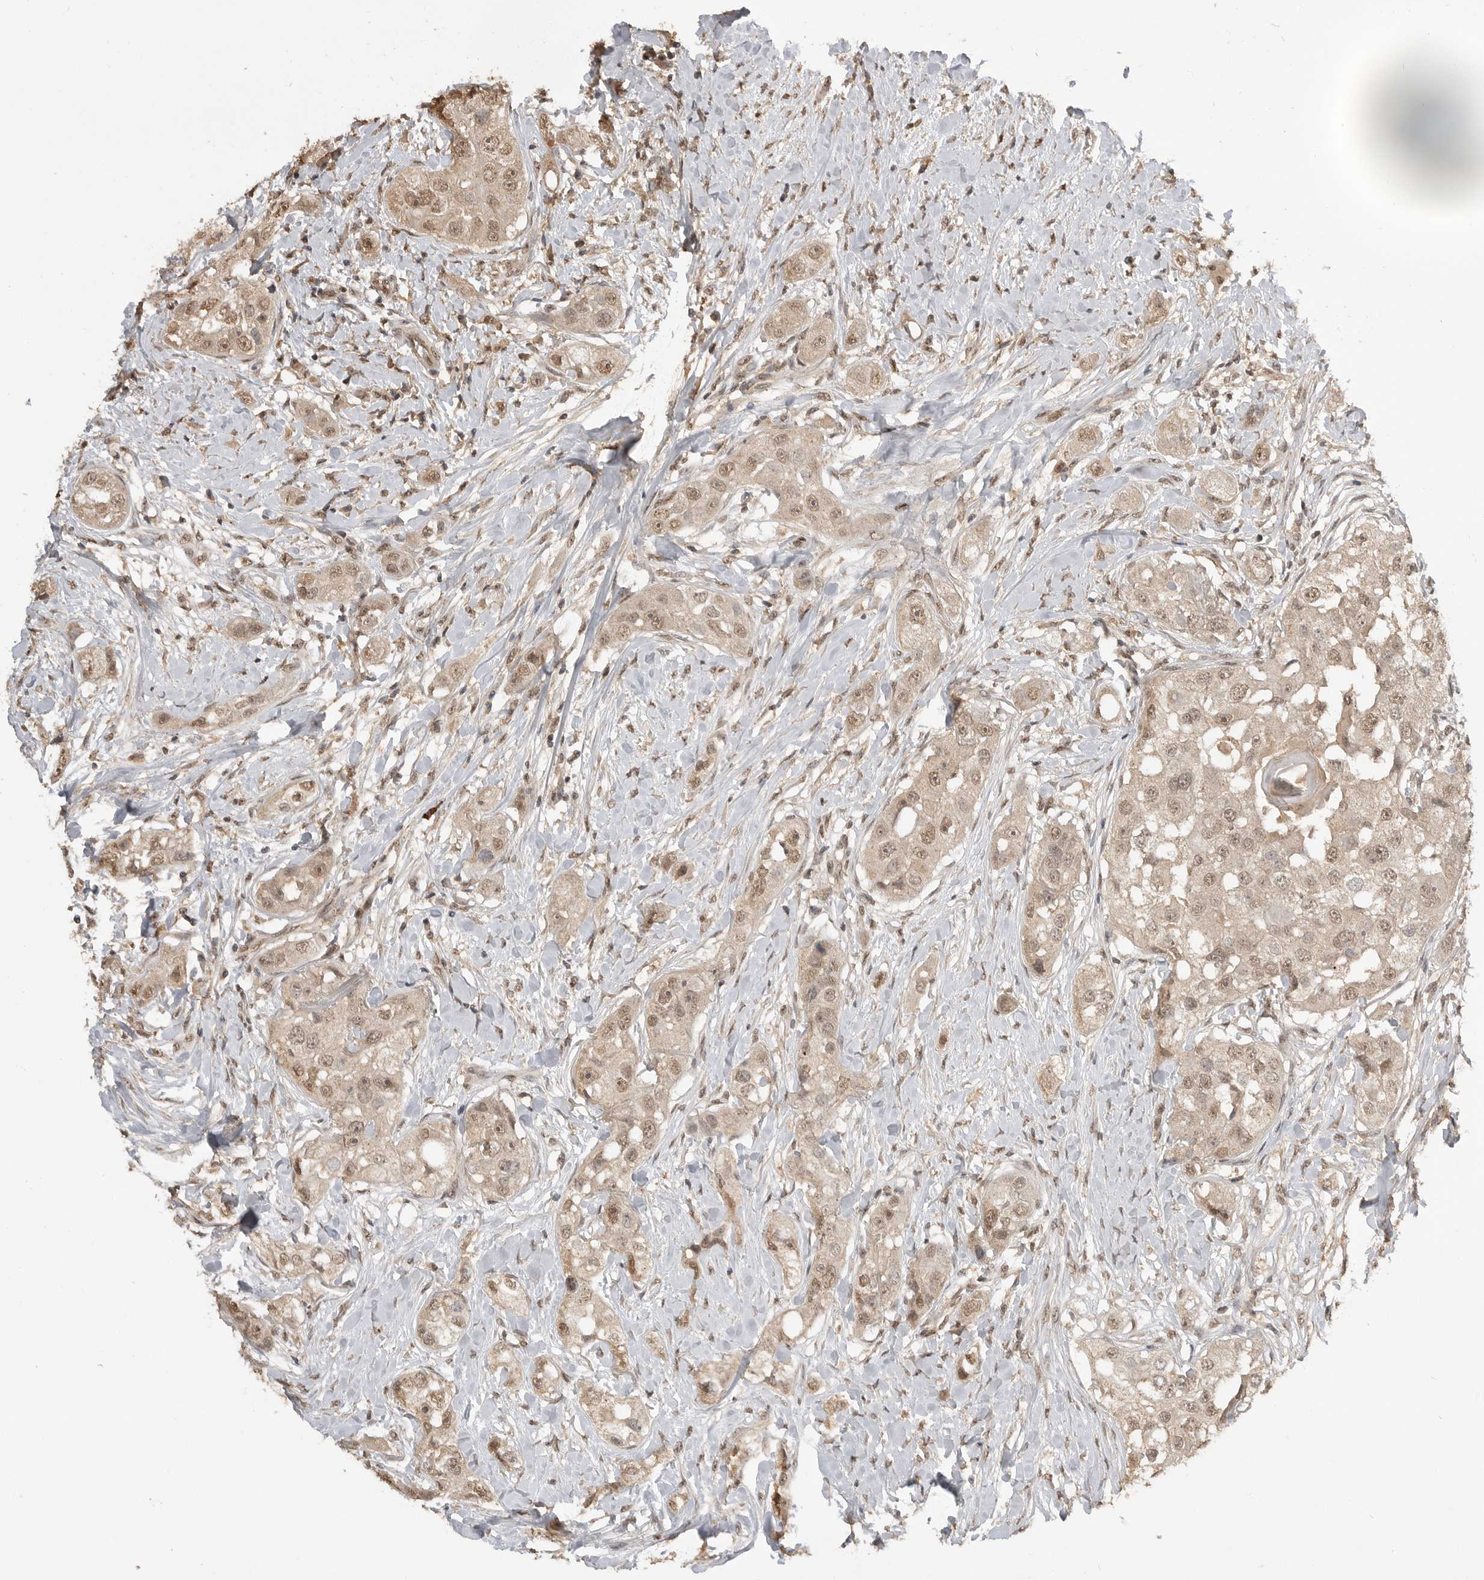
{"staining": {"intensity": "moderate", "quantity": ">75%", "location": "cytoplasmic/membranous,nuclear"}, "tissue": "head and neck cancer", "cell_type": "Tumor cells", "image_type": "cancer", "snomed": [{"axis": "morphology", "description": "Normal tissue, NOS"}, {"axis": "morphology", "description": "Squamous cell carcinoma, NOS"}, {"axis": "topography", "description": "Skeletal muscle"}, {"axis": "topography", "description": "Head-Neck"}], "caption": "IHC (DAB) staining of squamous cell carcinoma (head and neck) exhibits moderate cytoplasmic/membranous and nuclear protein staining in approximately >75% of tumor cells. (Brightfield microscopy of DAB IHC at high magnification).", "gene": "ASPSCR1", "patient": {"sex": "male", "age": 51}}